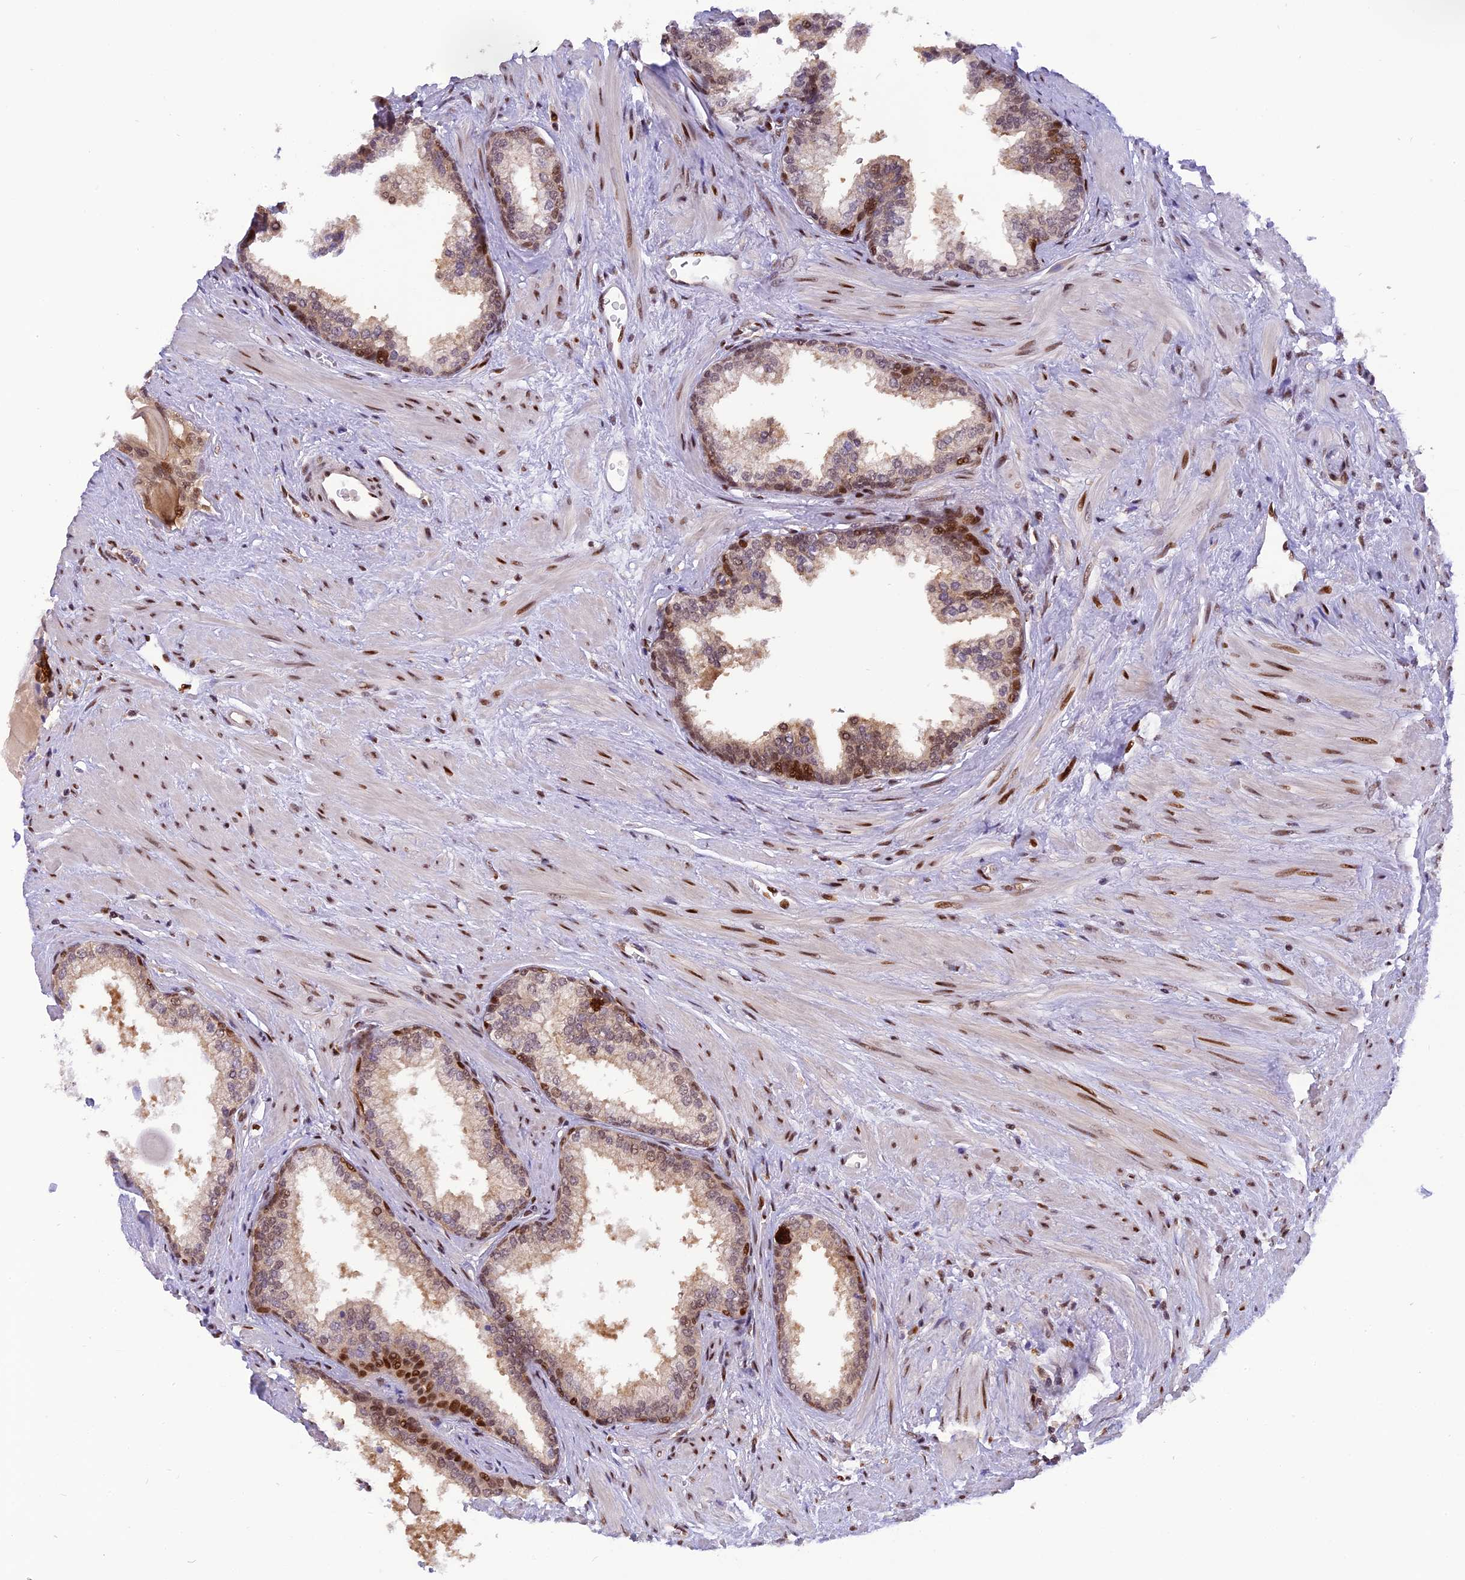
{"staining": {"intensity": "moderate", "quantity": "<25%", "location": "nuclear"}, "tissue": "prostate", "cell_type": "Glandular cells", "image_type": "normal", "snomed": [{"axis": "morphology", "description": "Normal tissue, NOS"}, {"axis": "topography", "description": "Prostate"}], "caption": "This histopathology image displays immunohistochemistry staining of benign prostate, with low moderate nuclear staining in about <25% of glandular cells.", "gene": "RABGGTA", "patient": {"sex": "male", "age": 57}}